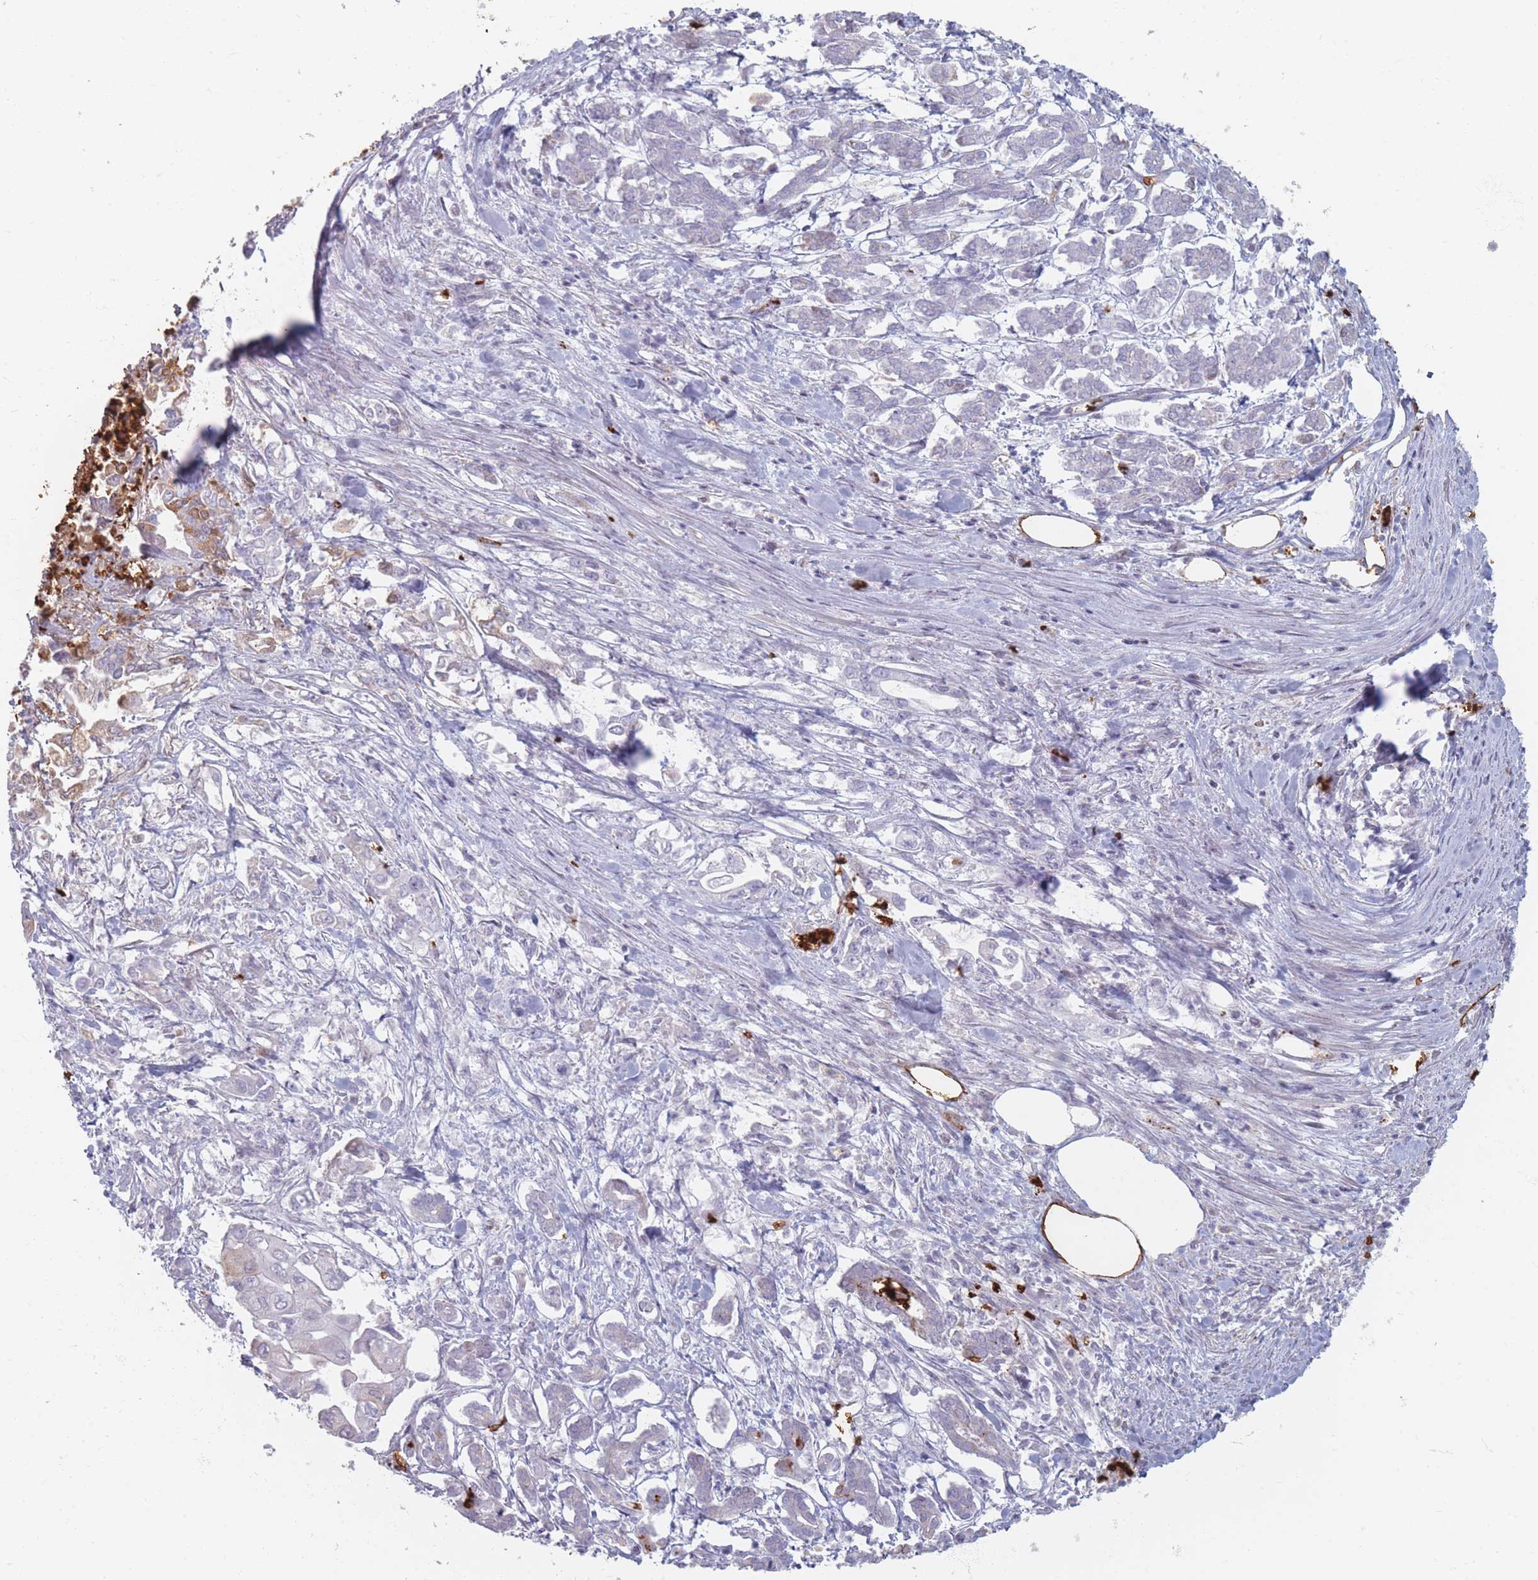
{"staining": {"intensity": "negative", "quantity": "none", "location": "none"}, "tissue": "pancreatic cancer", "cell_type": "Tumor cells", "image_type": "cancer", "snomed": [{"axis": "morphology", "description": "Adenocarcinoma, NOS"}, {"axis": "topography", "description": "Pancreas"}], "caption": "High power microscopy image of an IHC photomicrograph of pancreatic cancer, revealing no significant expression in tumor cells.", "gene": "SLC2A6", "patient": {"sex": "male", "age": 61}}